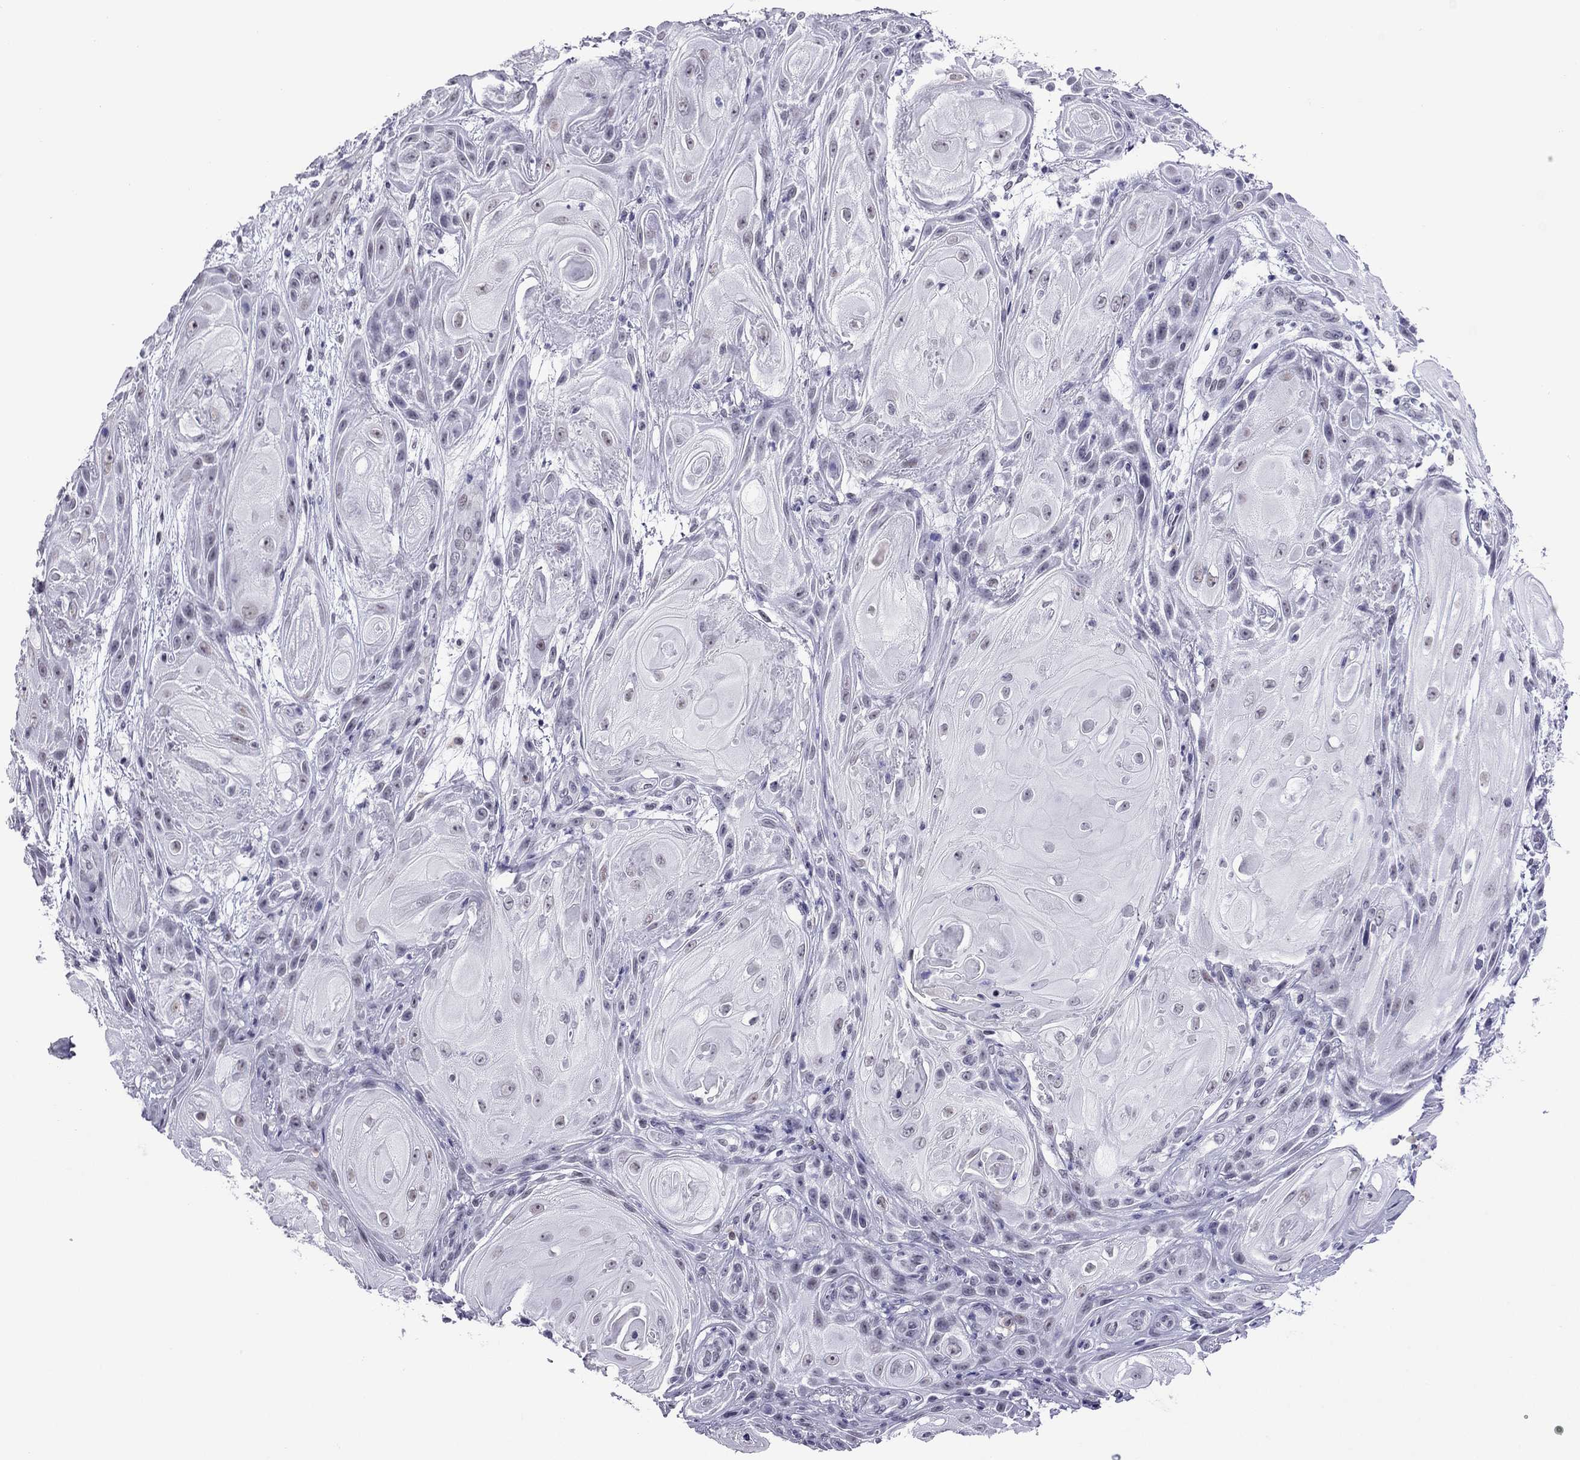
{"staining": {"intensity": "negative", "quantity": "none", "location": "none"}, "tissue": "skin cancer", "cell_type": "Tumor cells", "image_type": "cancer", "snomed": [{"axis": "morphology", "description": "Squamous cell carcinoma, NOS"}, {"axis": "topography", "description": "Skin"}], "caption": "Immunohistochemistry (IHC) photomicrograph of neoplastic tissue: skin cancer (squamous cell carcinoma) stained with DAB exhibits no significant protein positivity in tumor cells.", "gene": "ZNF646", "patient": {"sex": "male", "age": 62}}